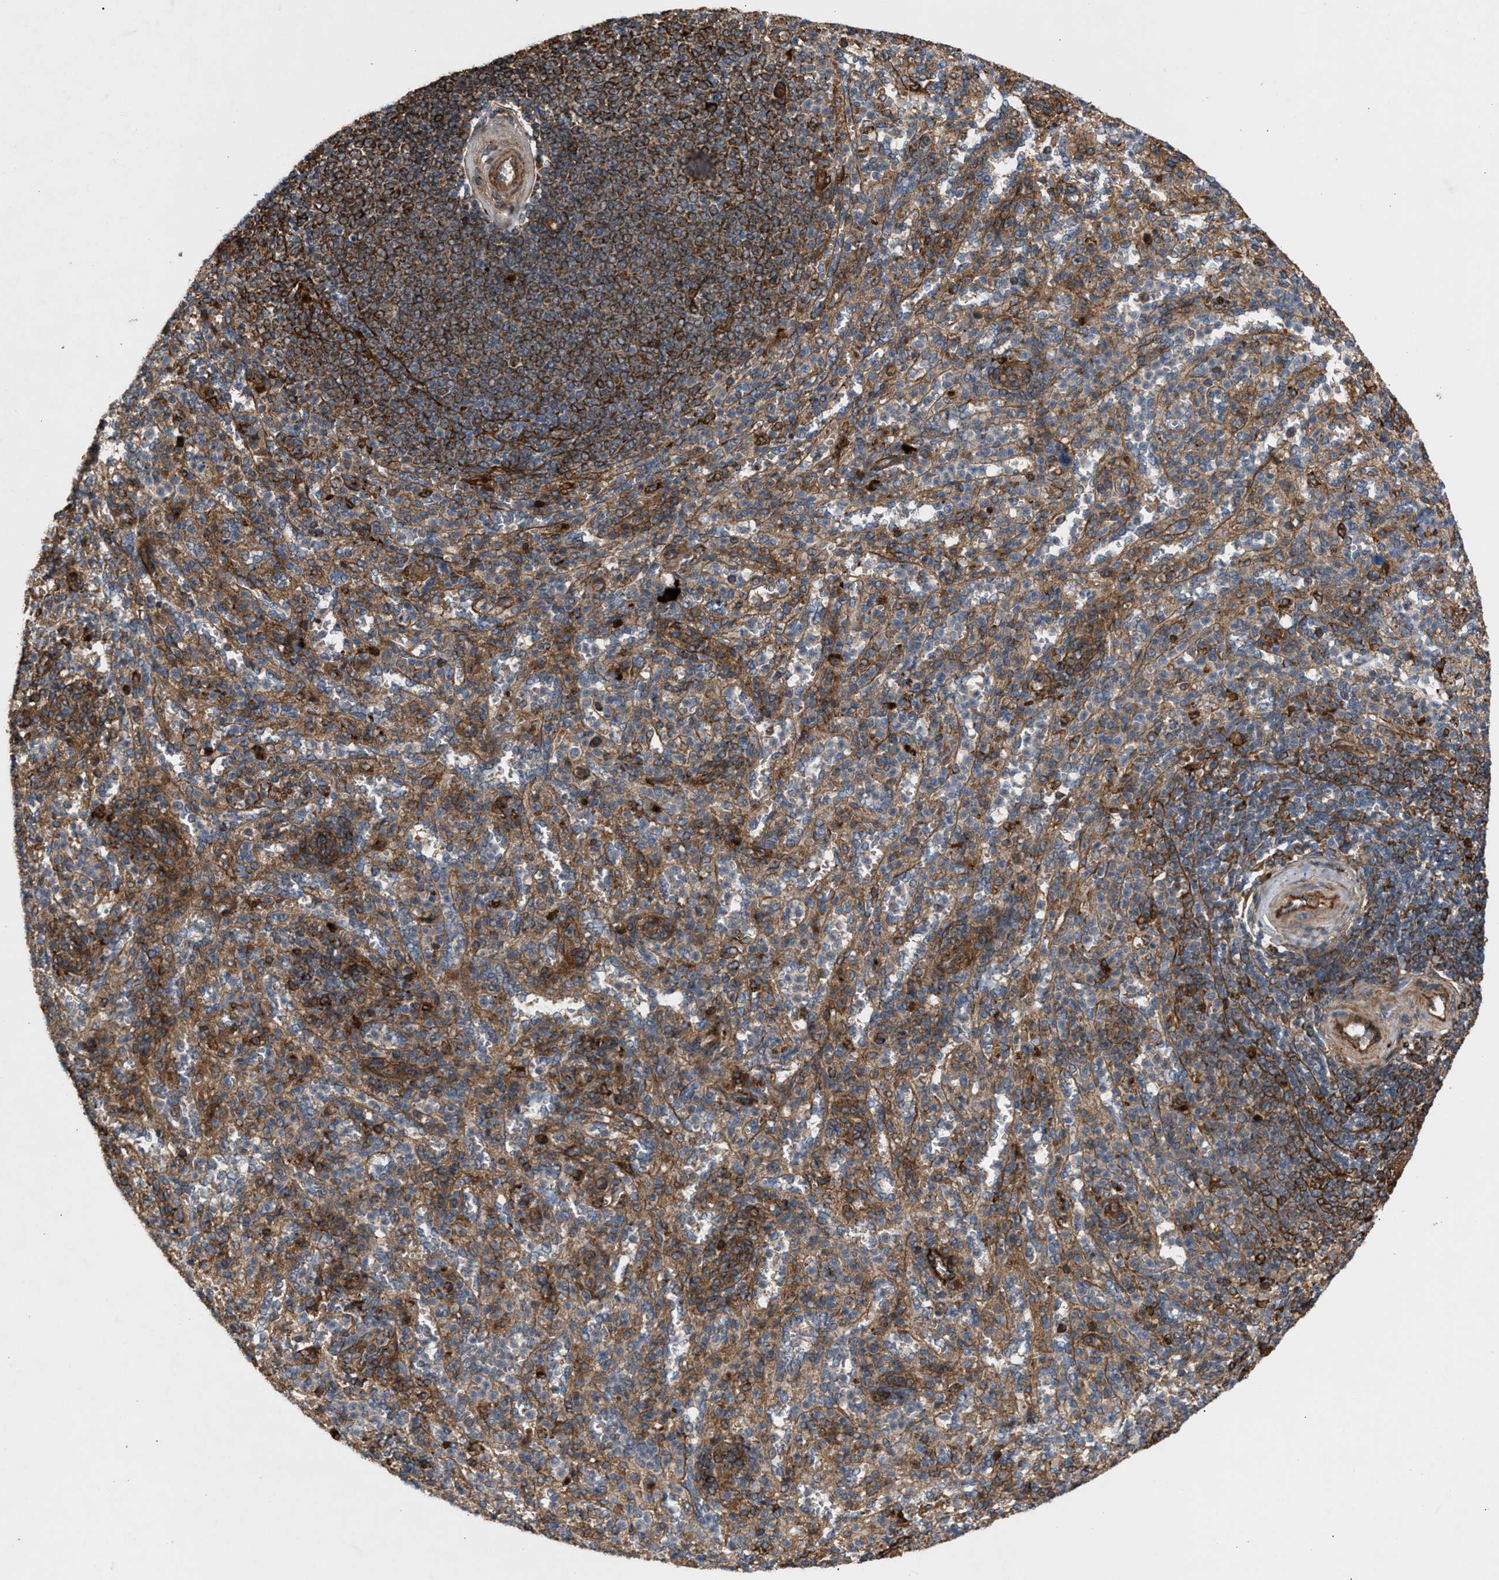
{"staining": {"intensity": "strong", "quantity": ">75%", "location": "cytoplasmic/membranous"}, "tissue": "spleen", "cell_type": "Cells in red pulp", "image_type": "normal", "snomed": [{"axis": "morphology", "description": "Normal tissue, NOS"}, {"axis": "topography", "description": "Spleen"}], "caption": "Cells in red pulp display high levels of strong cytoplasmic/membranous positivity in approximately >75% of cells in benign spleen.", "gene": "GCC1", "patient": {"sex": "male", "age": 36}}